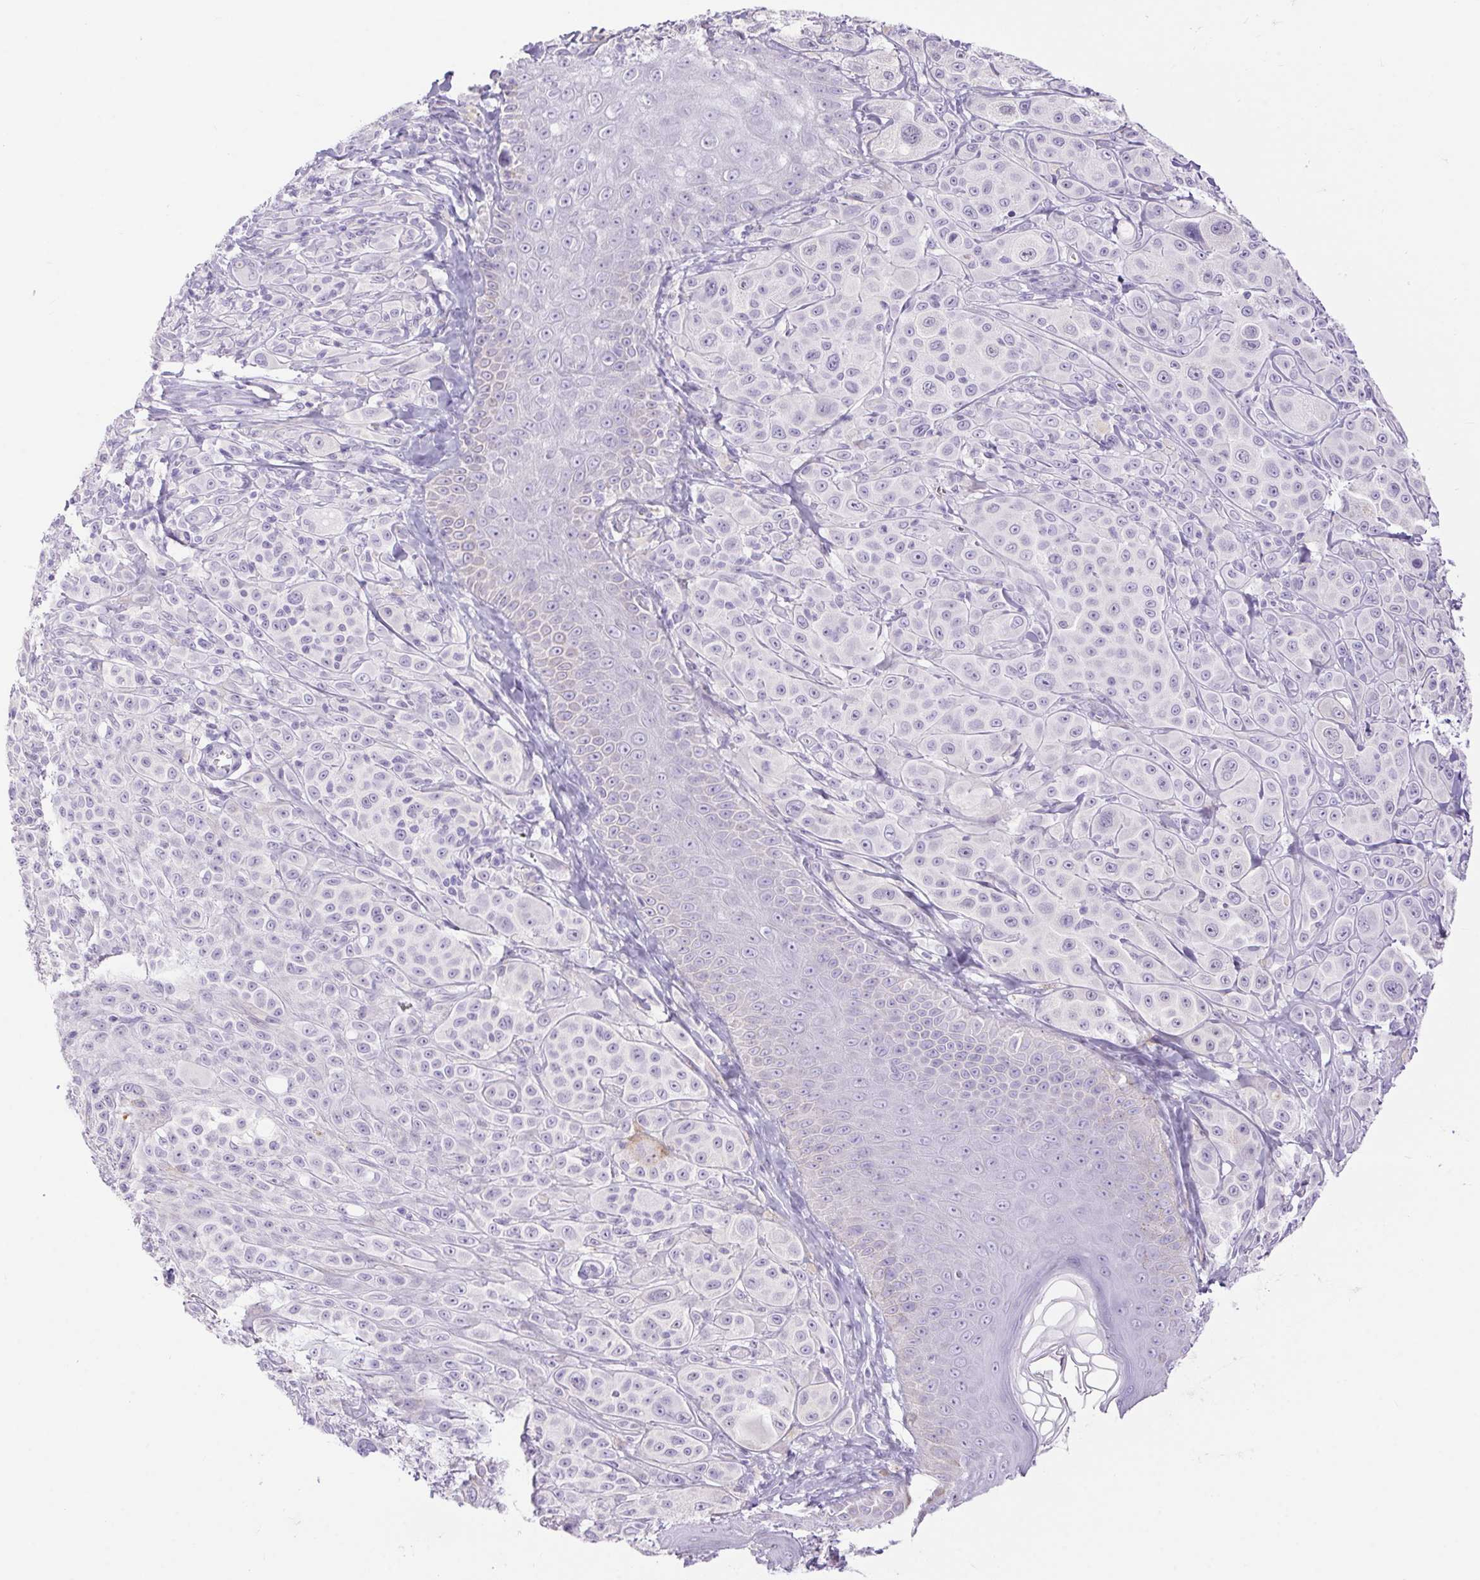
{"staining": {"intensity": "negative", "quantity": "none", "location": "none"}, "tissue": "melanoma", "cell_type": "Tumor cells", "image_type": "cancer", "snomed": [{"axis": "morphology", "description": "Malignant melanoma, NOS"}, {"axis": "topography", "description": "Skin"}], "caption": "This is a histopathology image of immunohistochemistry staining of malignant melanoma, which shows no positivity in tumor cells.", "gene": "ERP27", "patient": {"sex": "male", "age": 67}}